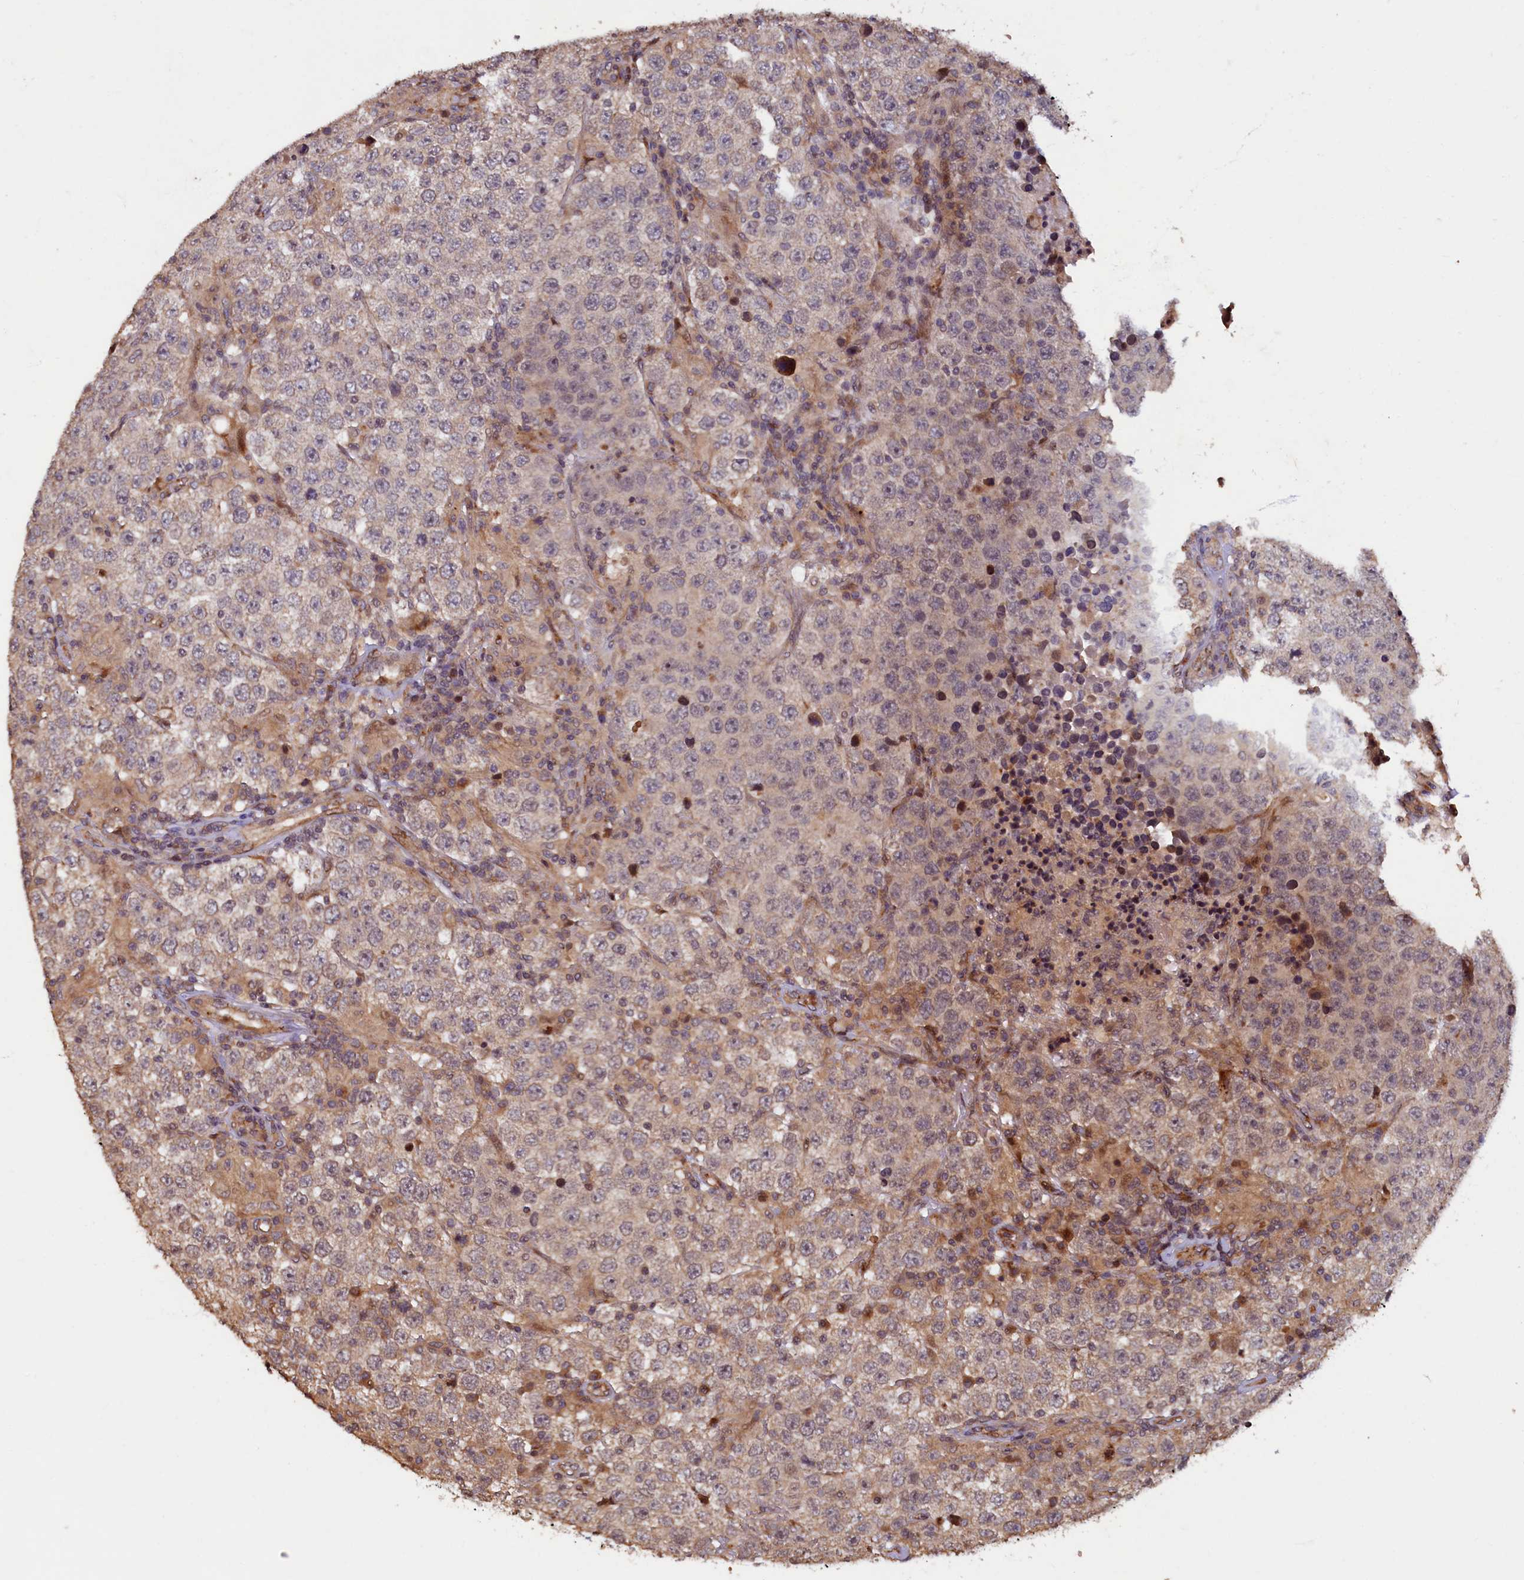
{"staining": {"intensity": "weak", "quantity": "25%-75%", "location": "cytoplasmic/membranous"}, "tissue": "testis cancer", "cell_type": "Tumor cells", "image_type": "cancer", "snomed": [{"axis": "morphology", "description": "Normal tissue, NOS"}, {"axis": "morphology", "description": "Urothelial carcinoma, High grade"}, {"axis": "morphology", "description": "Seminoma, NOS"}, {"axis": "morphology", "description": "Carcinoma, Embryonal, NOS"}, {"axis": "topography", "description": "Urinary bladder"}, {"axis": "topography", "description": "Testis"}], "caption": "DAB (3,3'-diaminobenzidine) immunohistochemical staining of embryonal carcinoma (testis) shows weak cytoplasmic/membranous protein positivity in about 25%-75% of tumor cells. (IHC, brightfield microscopy, high magnification).", "gene": "TMEM181", "patient": {"sex": "male", "age": 41}}